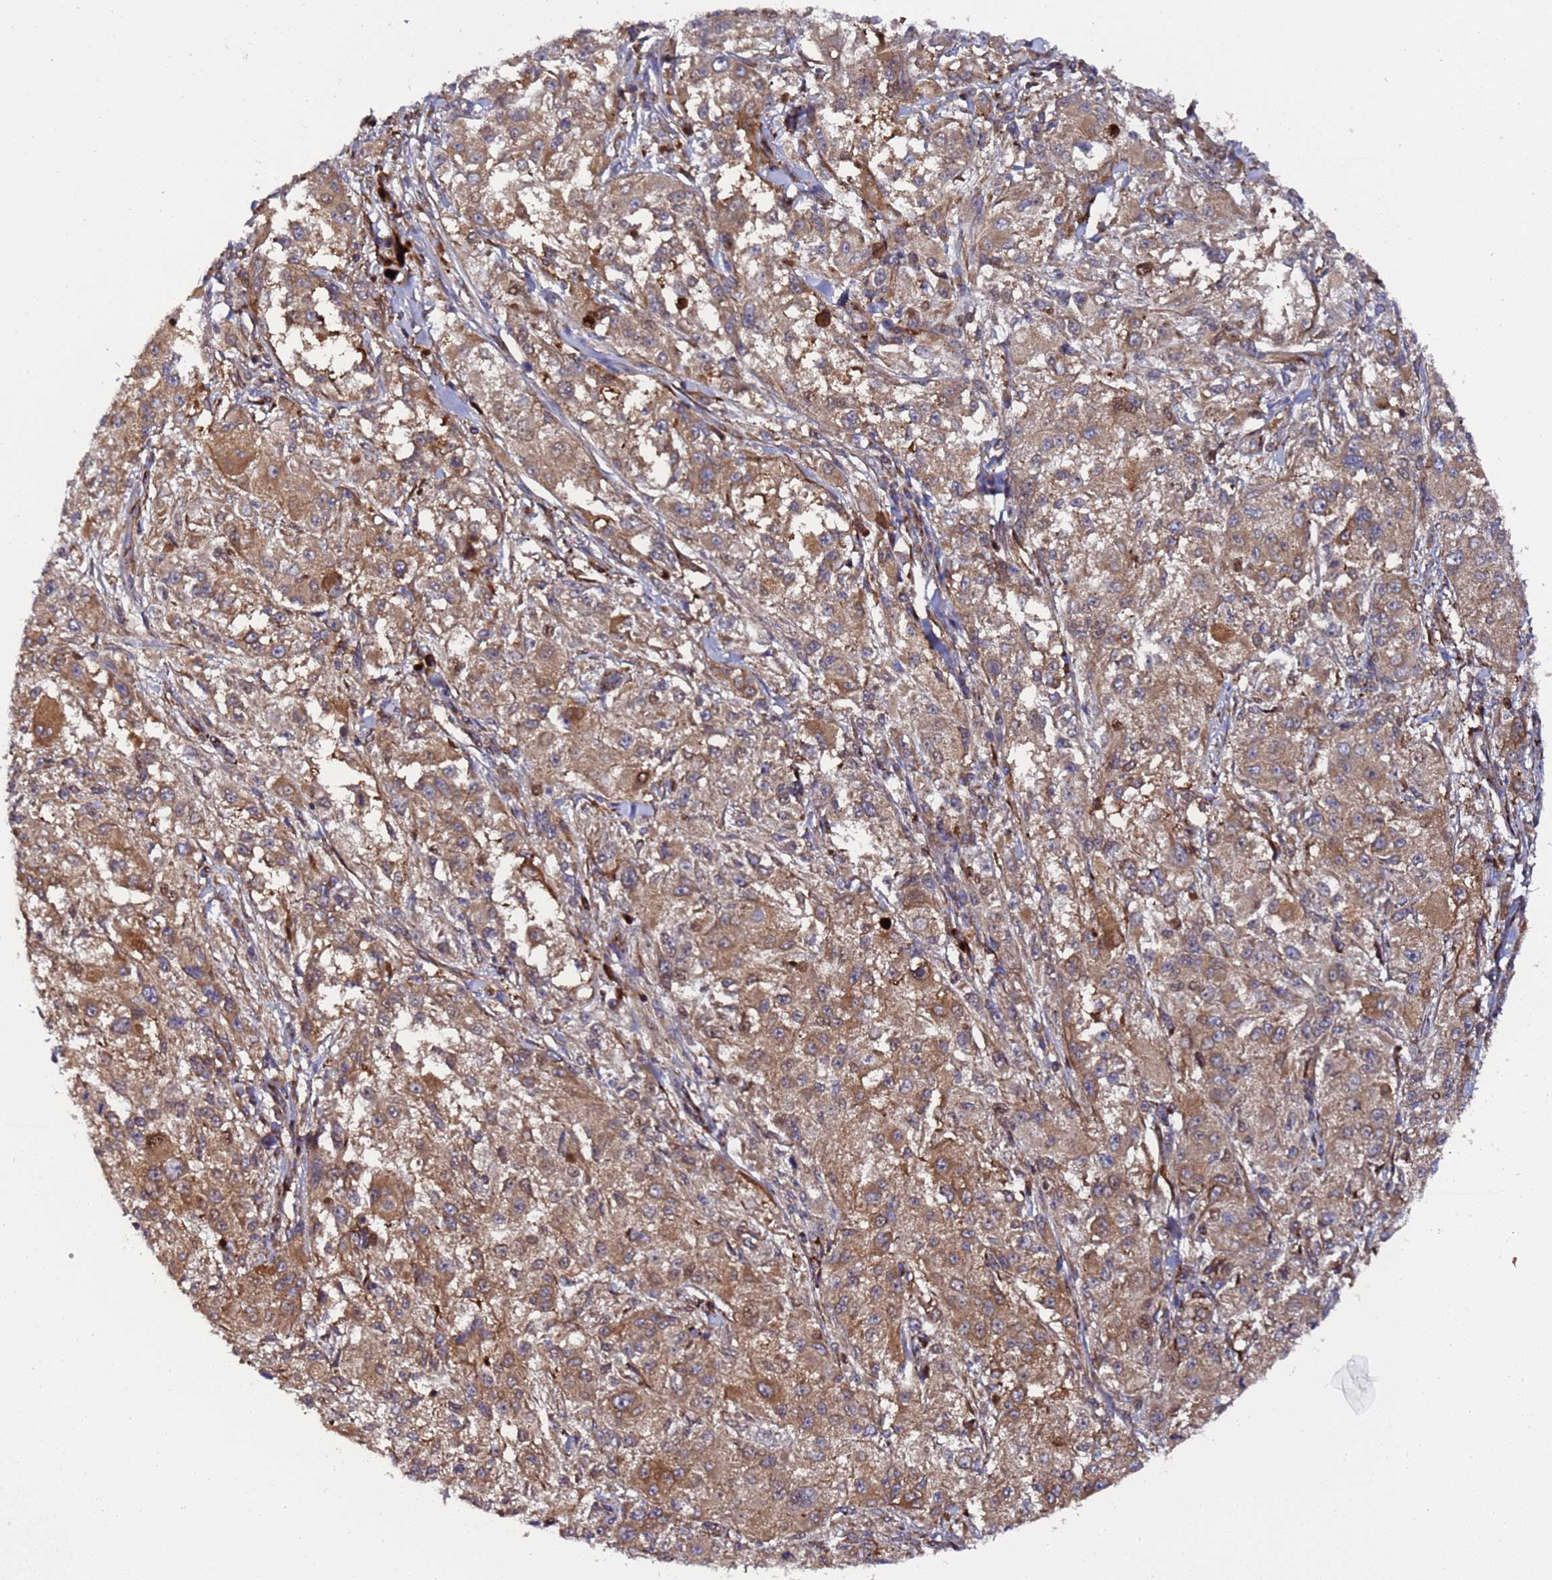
{"staining": {"intensity": "moderate", "quantity": ">75%", "location": "cytoplasmic/membranous"}, "tissue": "melanoma", "cell_type": "Tumor cells", "image_type": "cancer", "snomed": [{"axis": "morphology", "description": "Necrosis, NOS"}, {"axis": "morphology", "description": "Malignant melanoma, NOS"}, {"axis": "topography", "description": "Skin"}], "caption": "Malignant melanoma stained with DAB (3,3'-diaminobenzidine) IHC demonstrates medium levels of moderate cytoplasmic/membranous expression in approximately >75% of tumor cells.", "gene": "MOCS1", "patient": {"sex": "female", "age": 87}}